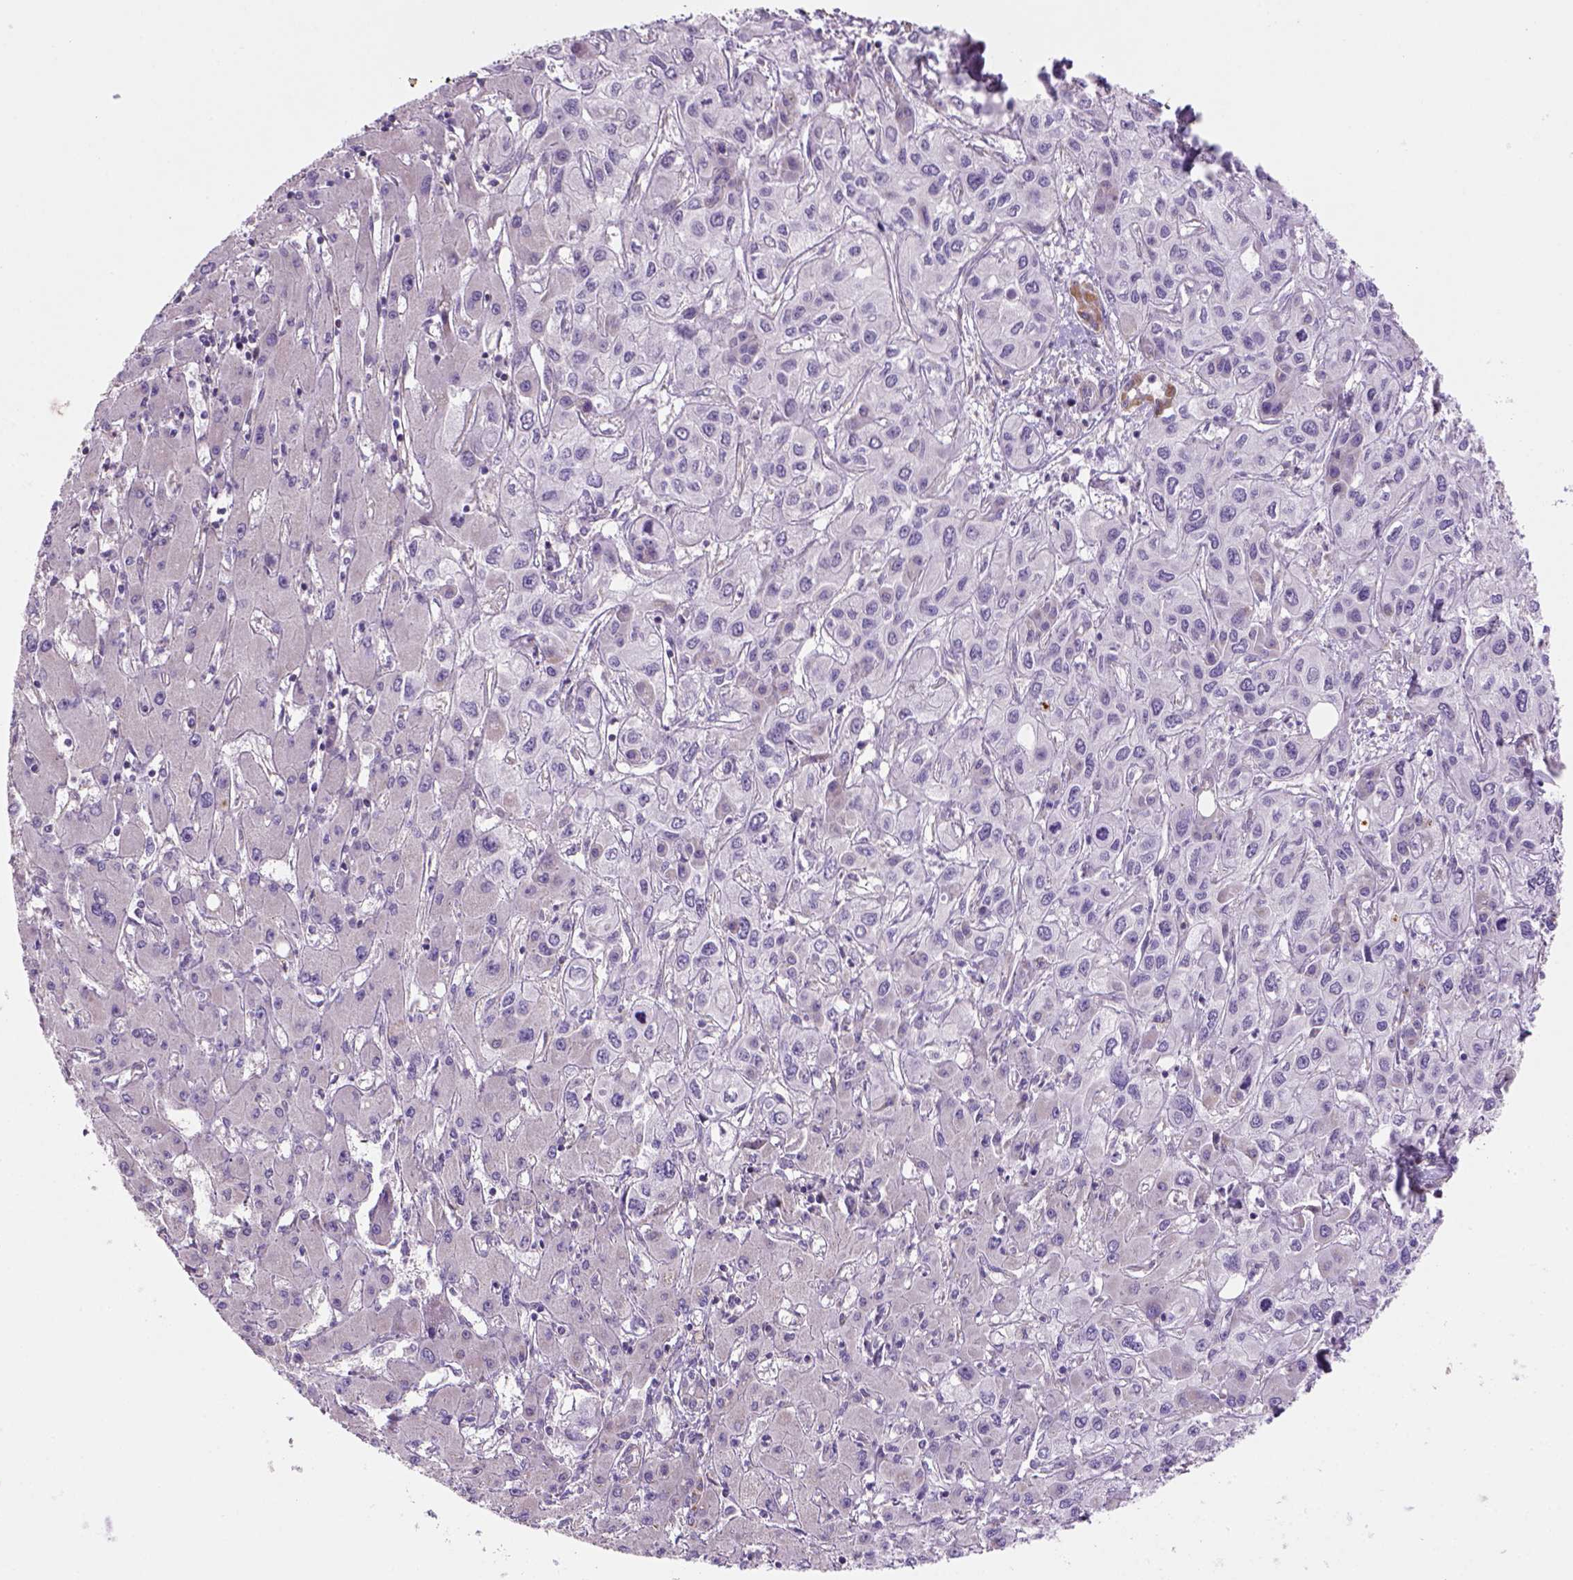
{"staining": {"intensity": "negative", "quantity": "none", "location": "none"}, "tissue": "liver cancer", "cell_type": "Tumor cells", "image_type": "cancer", "snomed": [{"axis": "morphology", "description": "Cholangiocarcinoma"}, {"axis": "topography", "description": "Liver"}], "caption": "This is an IHC micrograph of human liver cholangiocarcinoma. There is no positivity in tumor cells.", "gene": "HTRA1", "patient": {"sex": "female", "age": 66}}